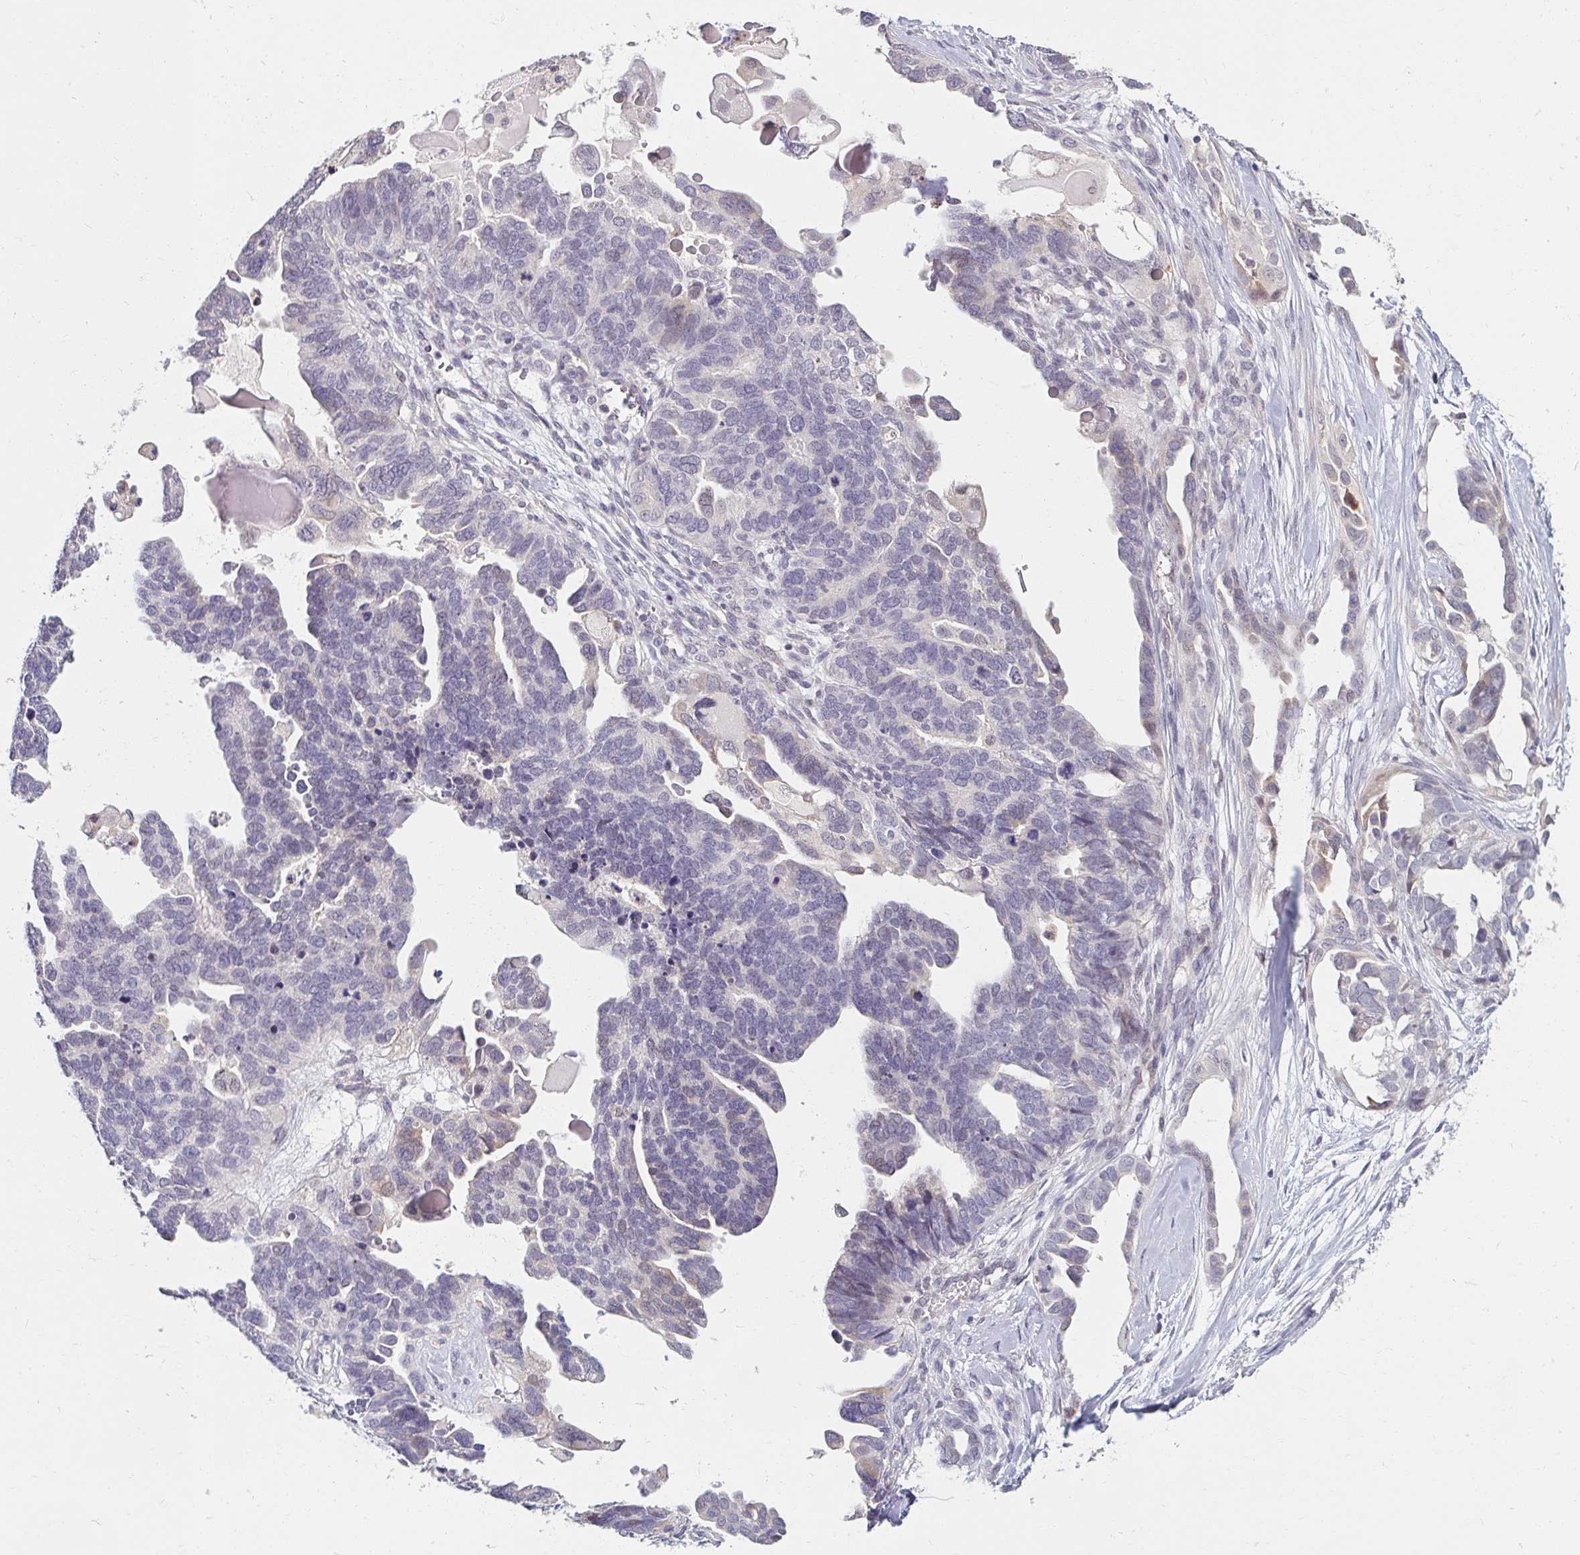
{"staining": {"intensity": "negative", "quantity": "none", "location": "none"}, "tissue": "ovarian cancer", "cell_type": "Tumor cells", "image_type": "cancer", "snomed": [{"axis": "morphology", "description": "Cystadenocarcinoma, serous, NOS"}, {"axis": "topography", "description": "Ovary"}], "caption": "Ovarian serous cystadenocarcinoma stained for a protein using immunohistochemistry (IHC) reveals no expression tumor cells.", "gene": "DDN", "patient": {"sex": "female", "age": 51}}